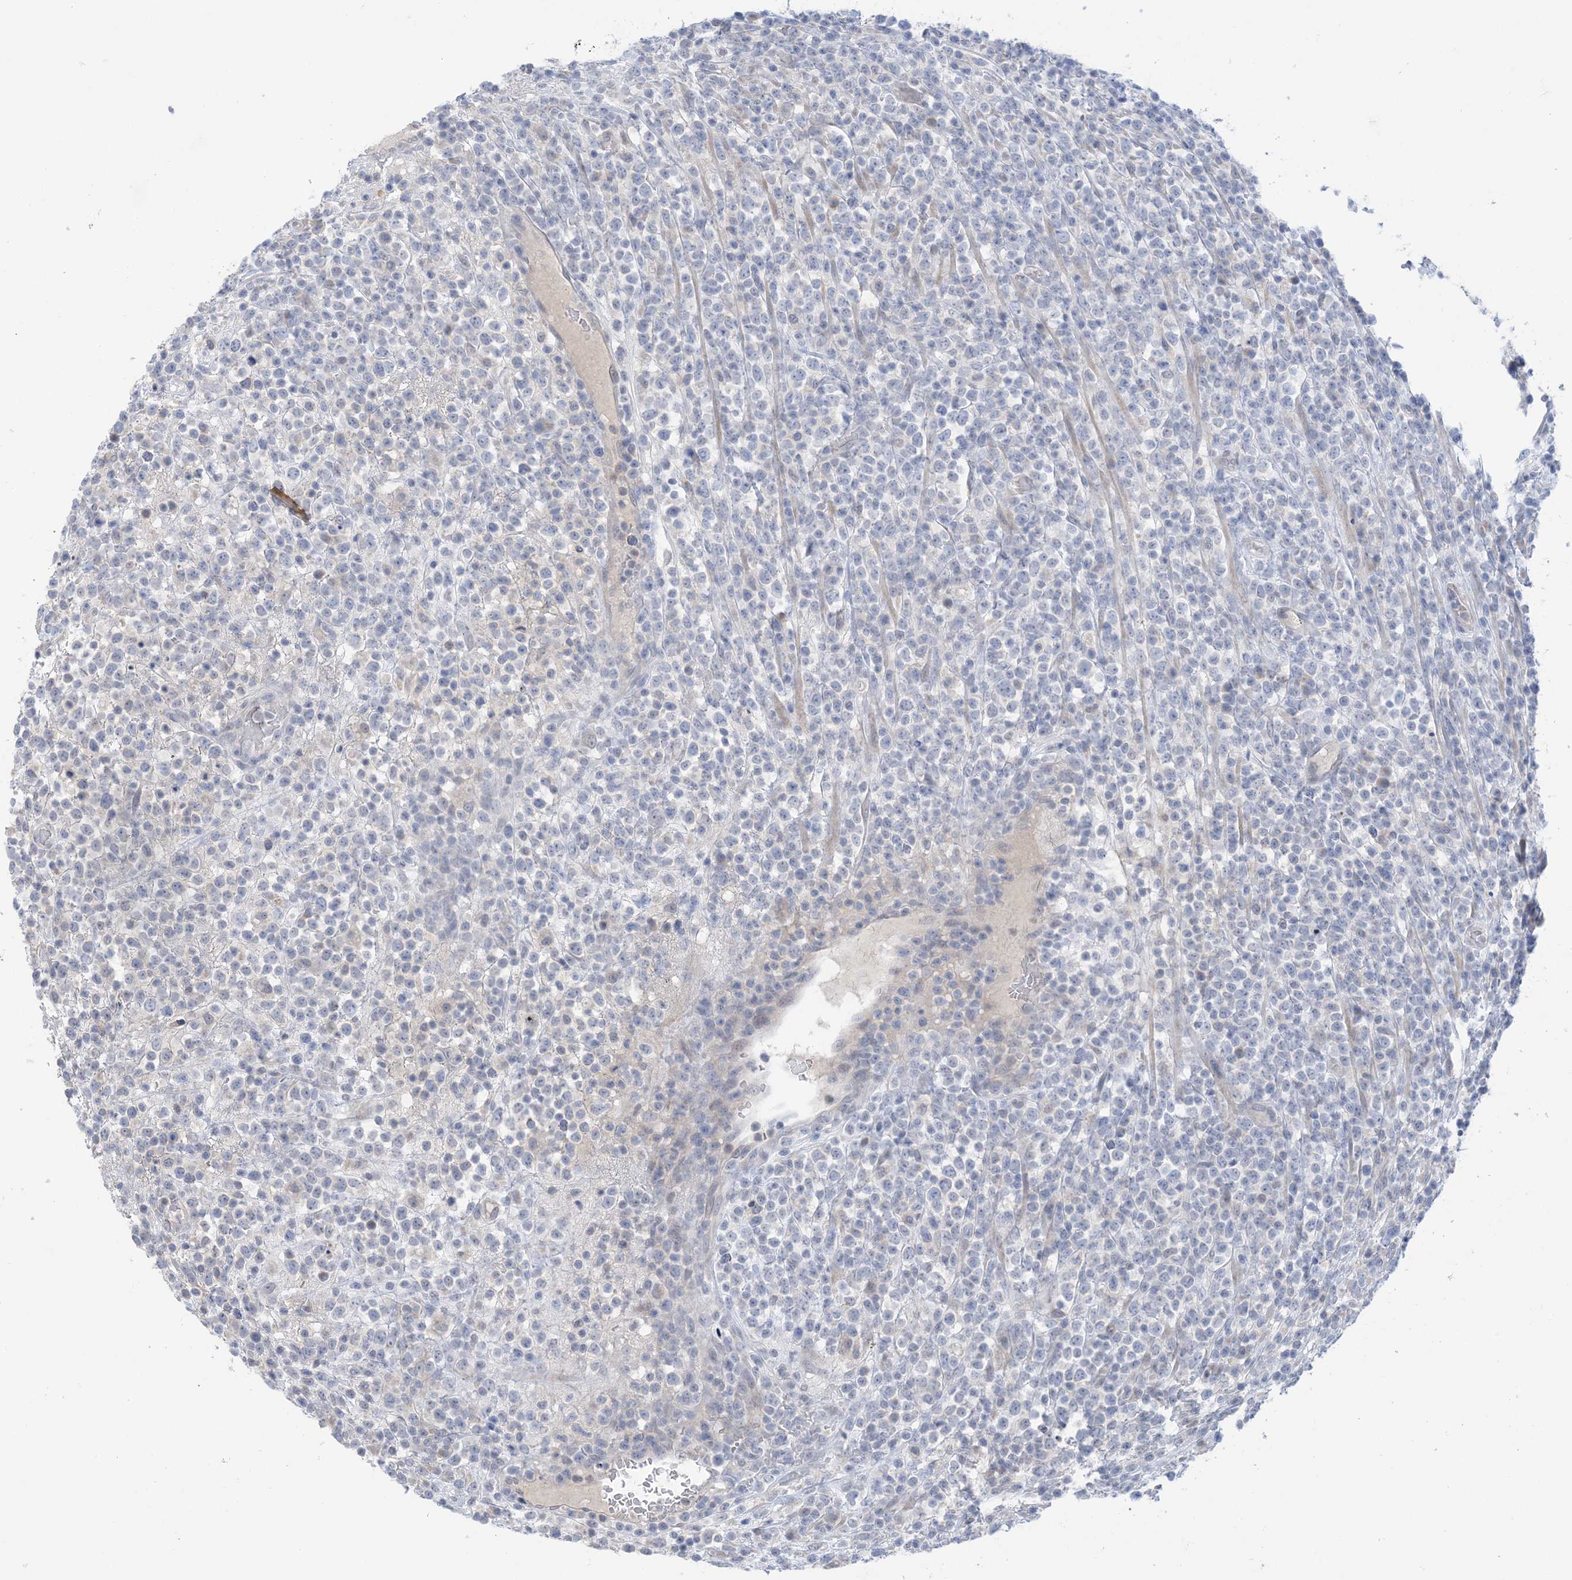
{"staining": {"intensity": "negative", "quantity": "none", "location": "none"}, "tissue": "lymphoma", "cell_type": "Tumor cells", "image_type": "cancer", "snomed": [{"axis": "morphology", "description": "Malignant lymphoma, non-Hodgkin's type, High grade"}, {"axis": "topography", "description": "Colon"}], "caption": "The immunohistochemistry (IHC) photomicrograph has no significant staining in tumor cells of high-grade malignant lymphoma, non-Hodgkin's type tissue. Brightfield microscopy of immunohistochemistry (IHC) stained with DAB (brown) and hematoxylin (blue), captured at high magnification.", "gene": "TTYH1", "patient": {"sex": "female", "age": 53}}